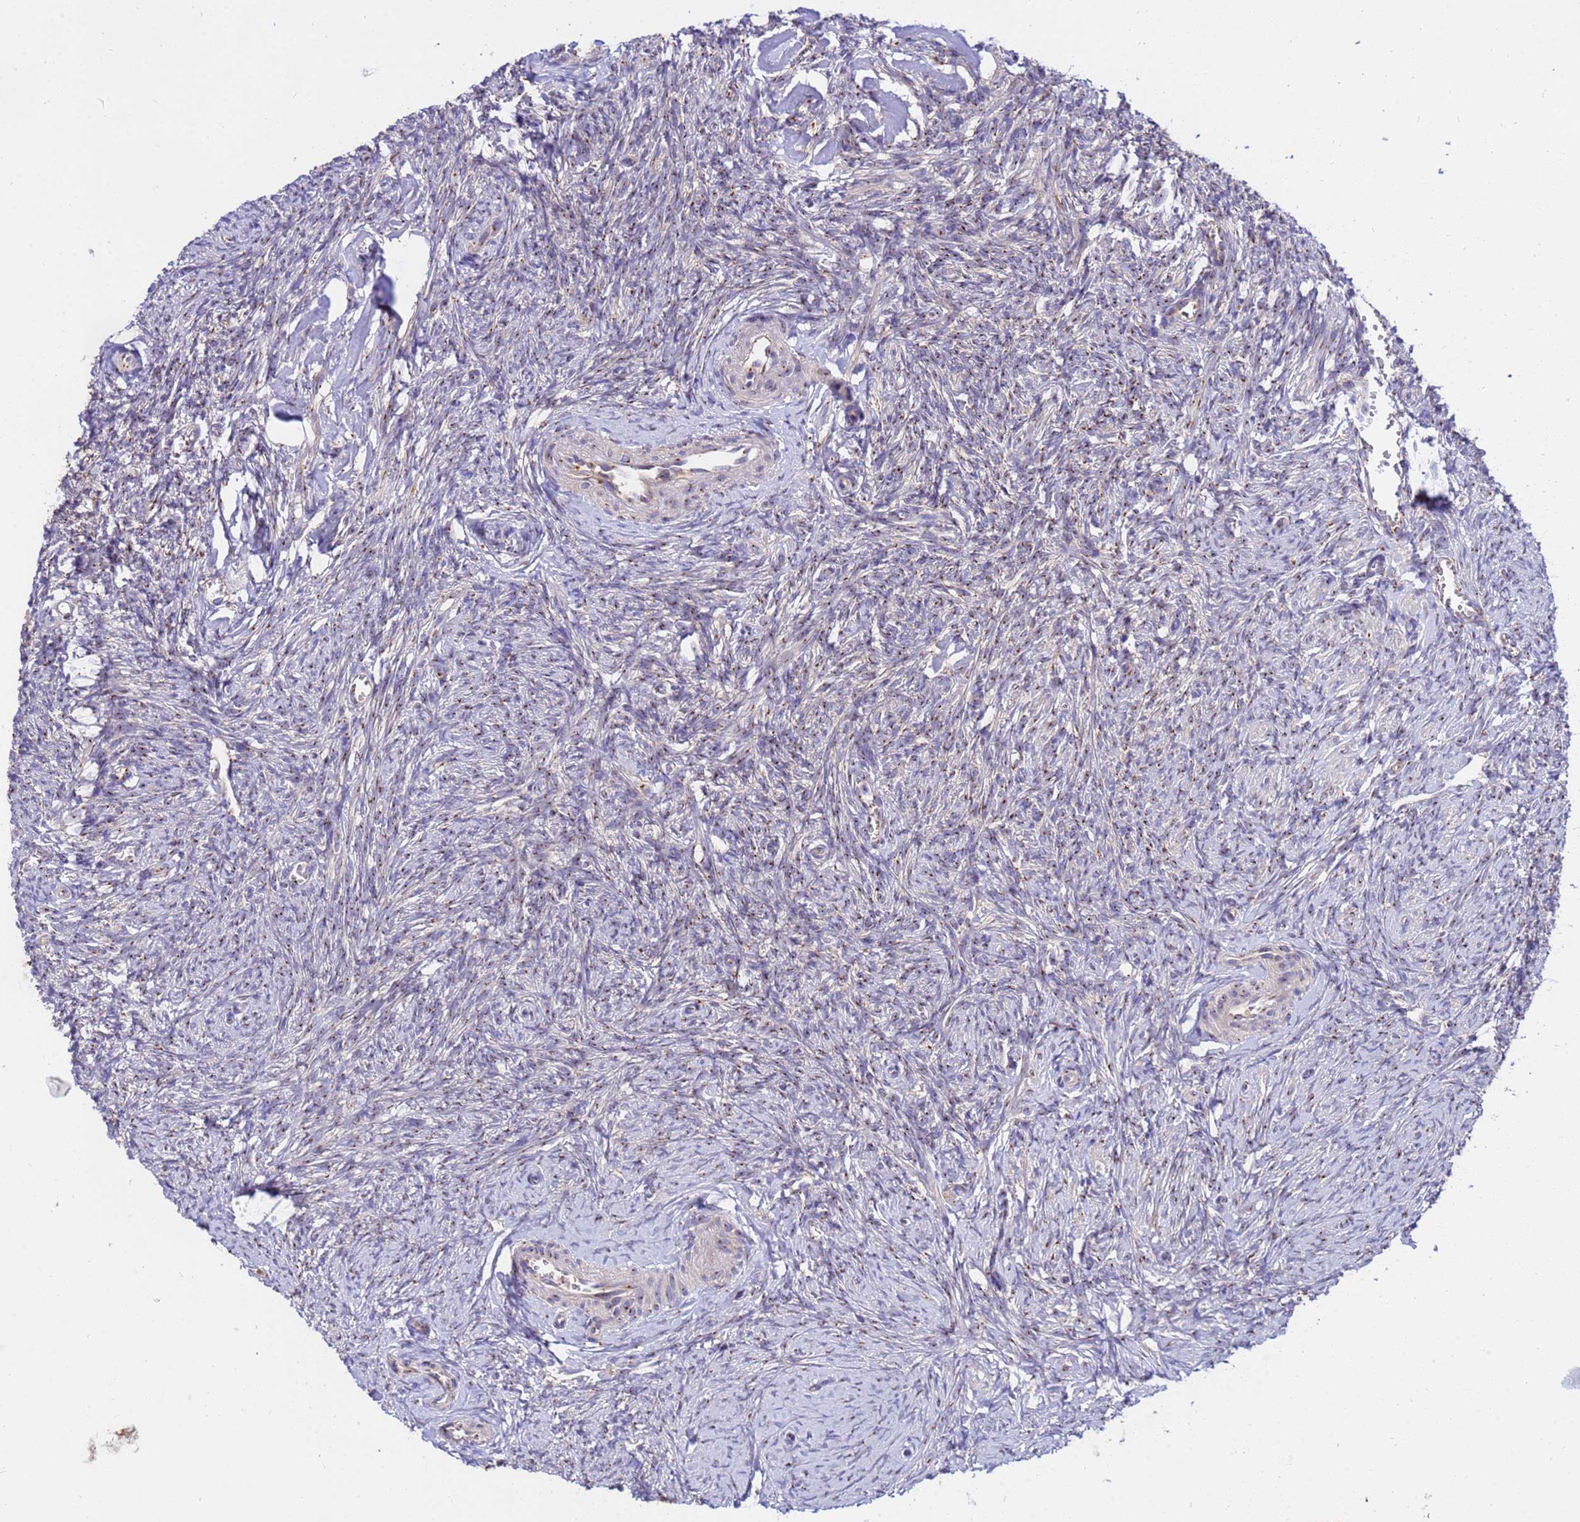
{"staining": {"intensity": "moderate", "quantity": "25%-75%", "location": "cytoplasmic/membranous"}, "tissue": "ovary", "cell_type": "Ovarian stroma cells", "image_type": "normal", "snomed": [{"axis": "morphology", "description": "Normal tissue, NOS"}, {"axis": "topography", "description": "Ovary"}], "caption": "High-magnification brightfield microscopy of unremarkable ovary stained with DAB (3,3'-diaminobenzidine) (brown) and counterstained with hematoxylin (blue). ovarian stroma cells exhibit moderate cytoplasmic/membranous positivity is present in about25%-75% of cells. The staining was performed using DAB (3,3'-diaminobenzidine) to visualize the protein expression in brown, while the nuclei were stained in blue with hematoxylin (Magnification: 20x).", "gene": "HPS3", "patient": {"sex": "female", "age": 44}}